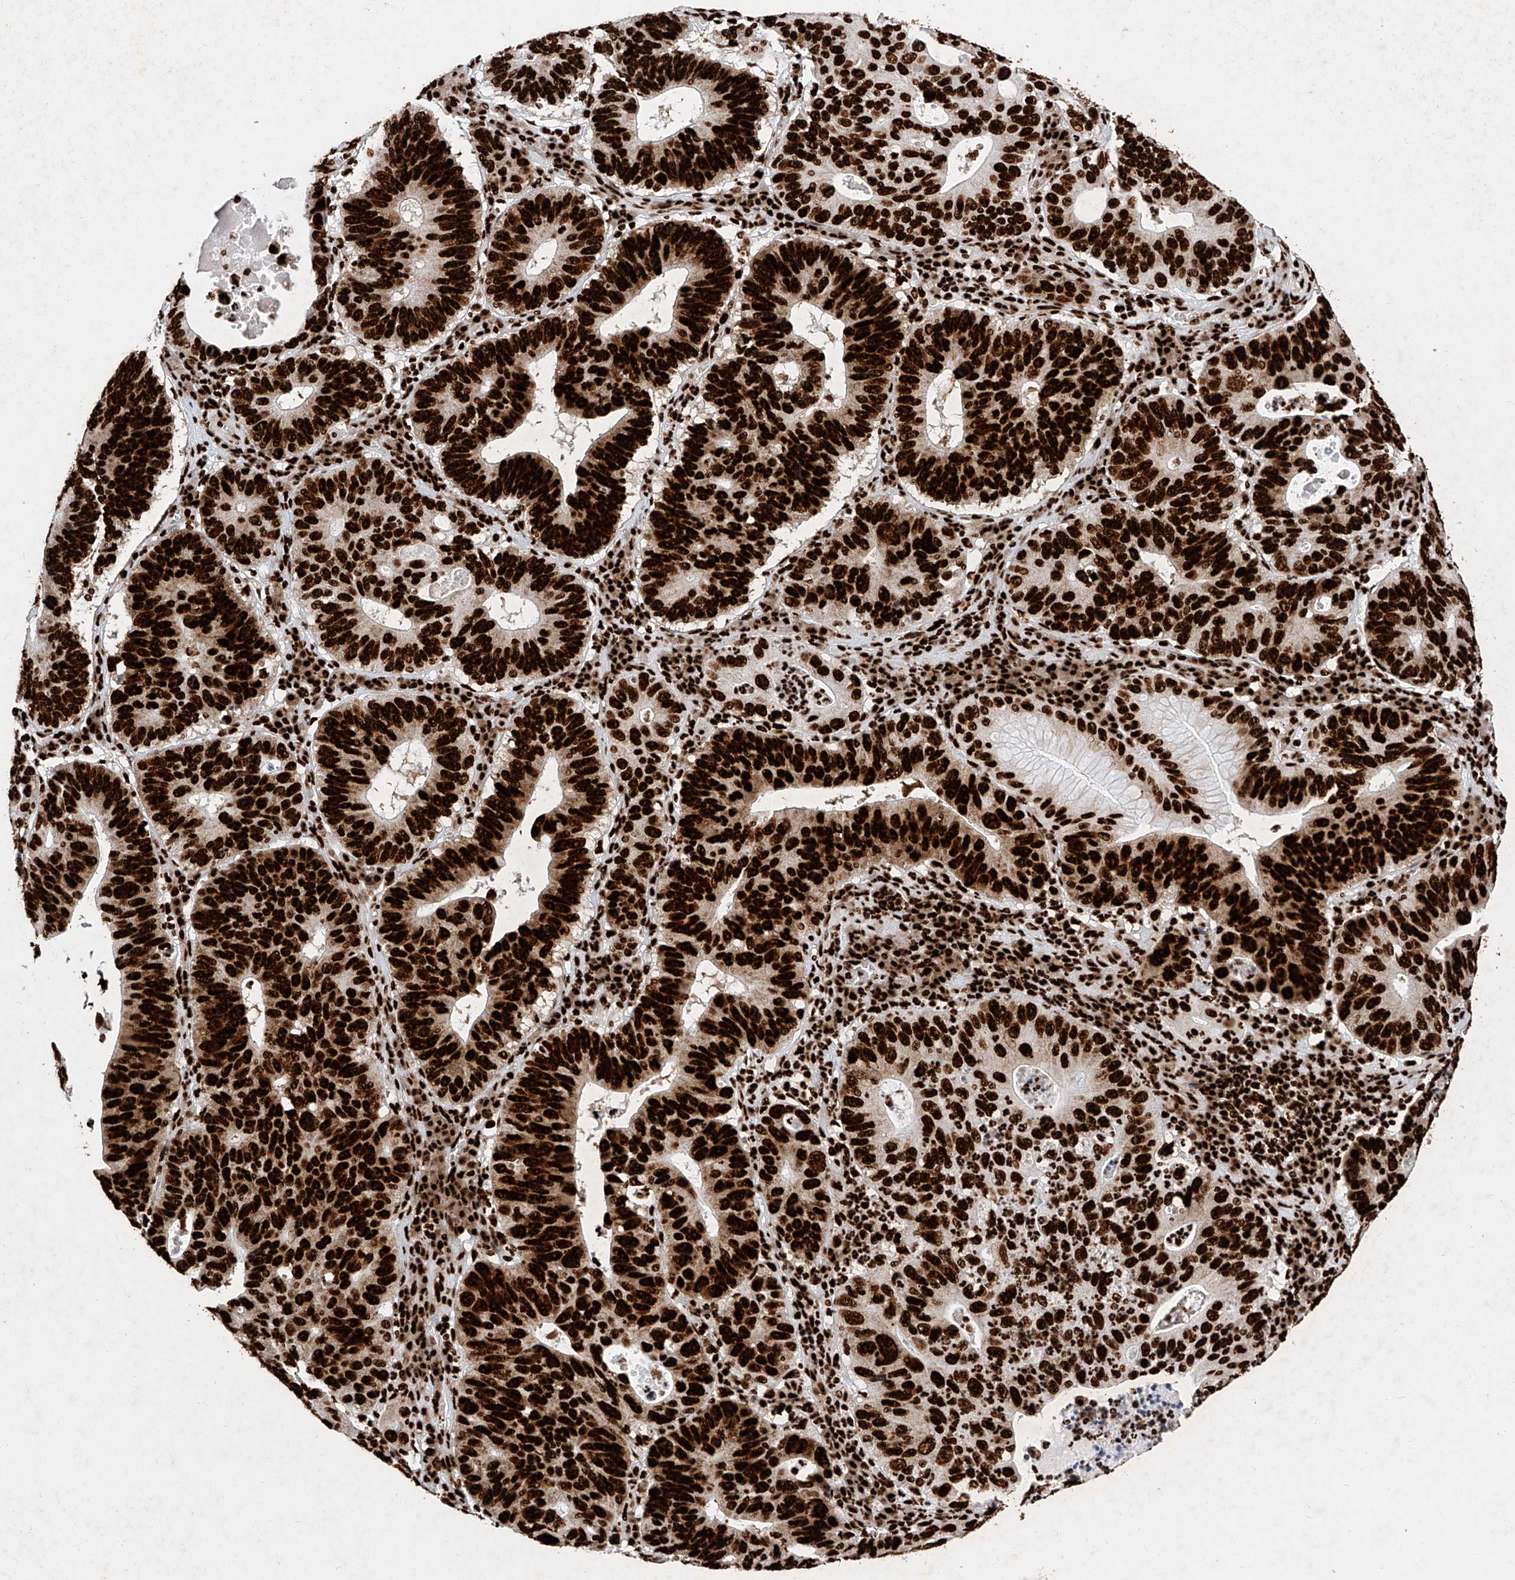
{"staining": {"intensity": "strong", "quantity": ">75%", "location": "nuclear"}, "tissue": "stomach cancer", "cell_type": "Tumor cells", "image_type": "cancer", "snomed": [{"axis": "morphology", "description": "Adenocarcinoma, NOS"}, {"axis": "topography", "description": "Stomach"}], "caption": "A micrograph of human stomach cancer stained for a protein reveals strong nuclear brown staining in tumor cells.", "gene": "SRSF6", "patient": {"sex": "male", "age": 59}}